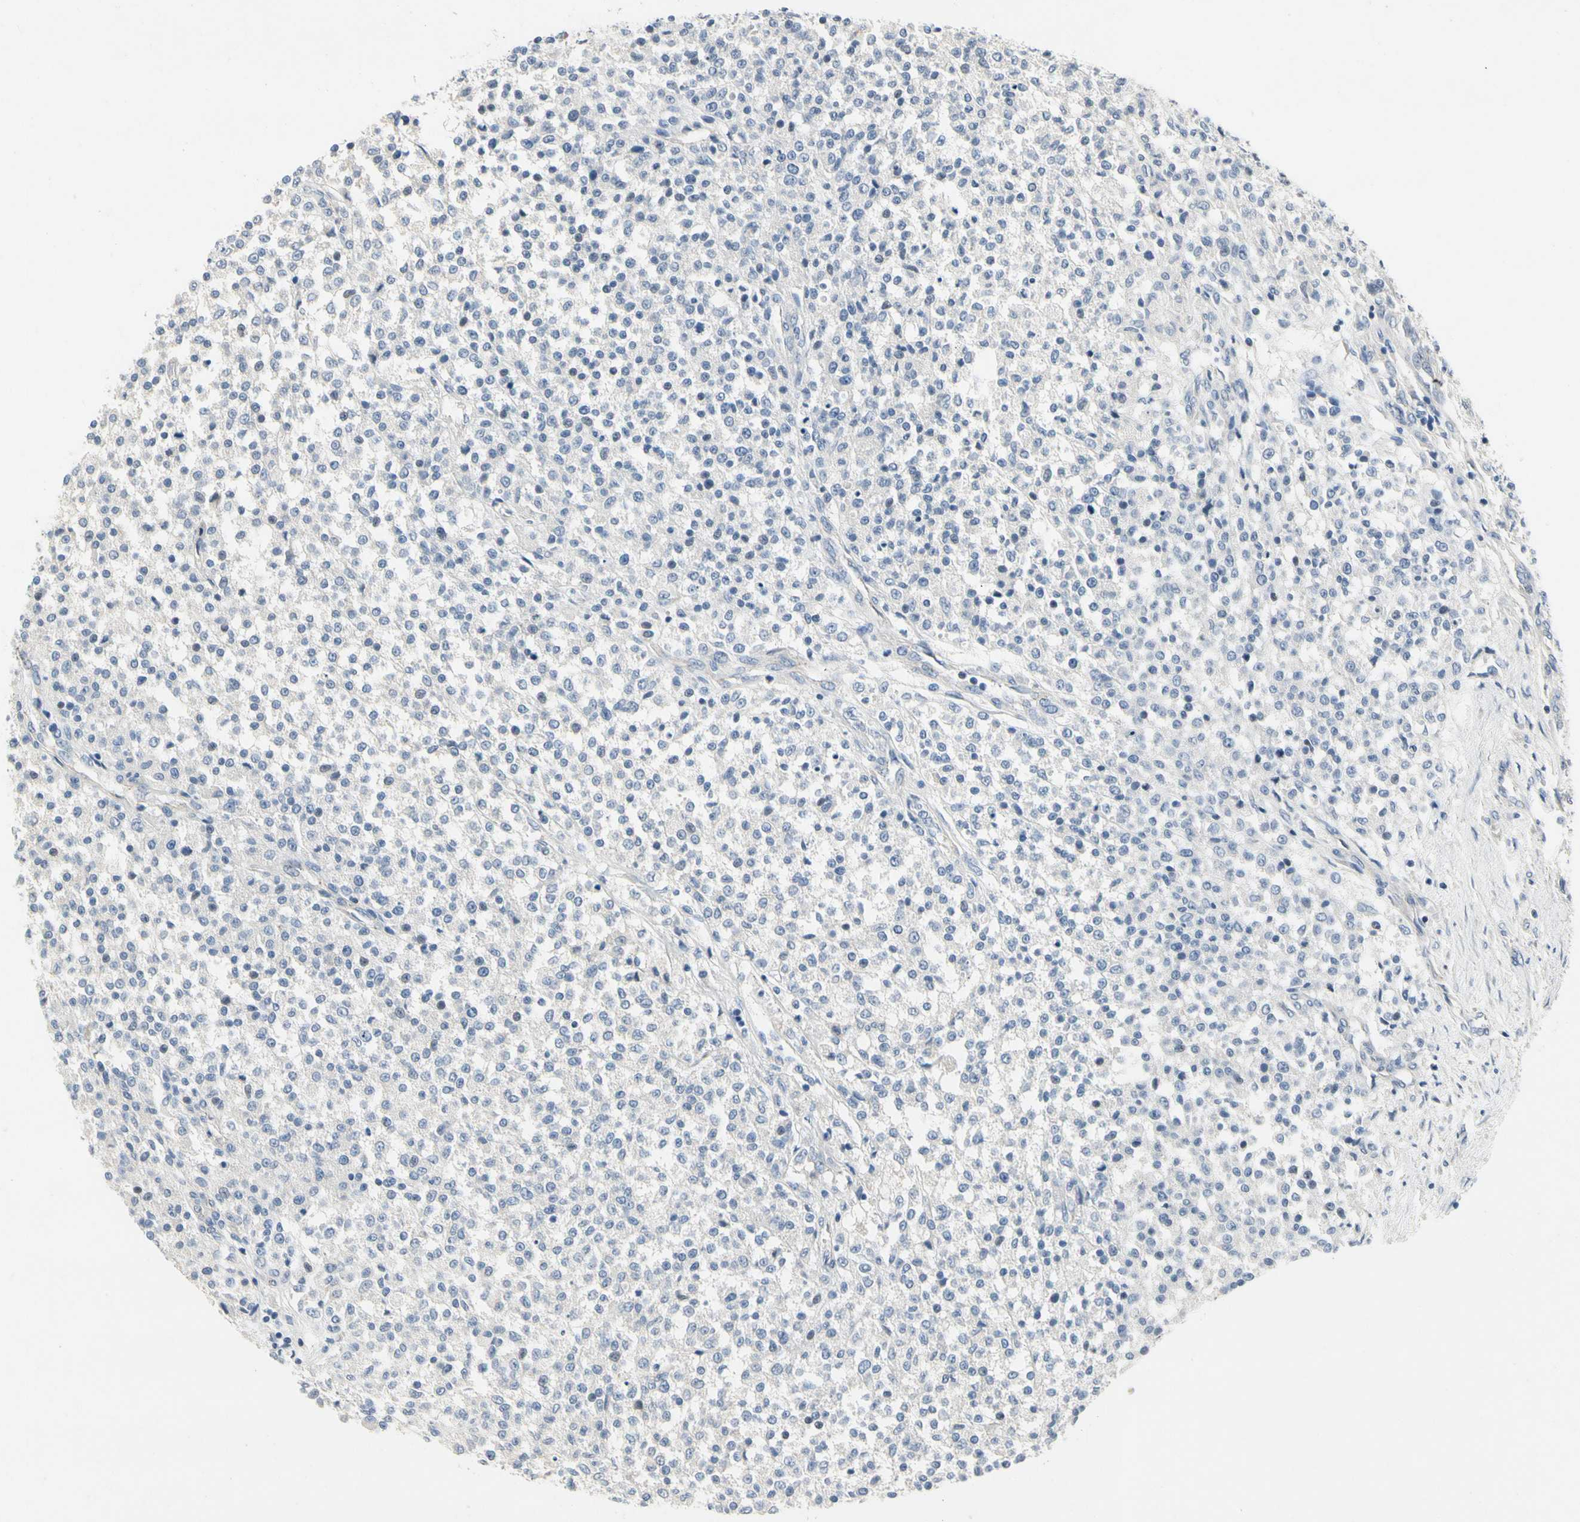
{"staining": {"intensity": "negative", "quantity": "none", "location": "none"}, "tissue": "testis cancer", "cell_type": "Tumor cells", "image_type": "cancer", "snomed": [{"axis": "morphology", "description": "Seminoma, NOS"}, {"axis": "topography", "description": "Testis"}], "caption": "There is no significant positivity in tumor cells of testis cancer (seminoma).", "gene": "LGR6", "patient": {"sex": "male", "age": 59}}